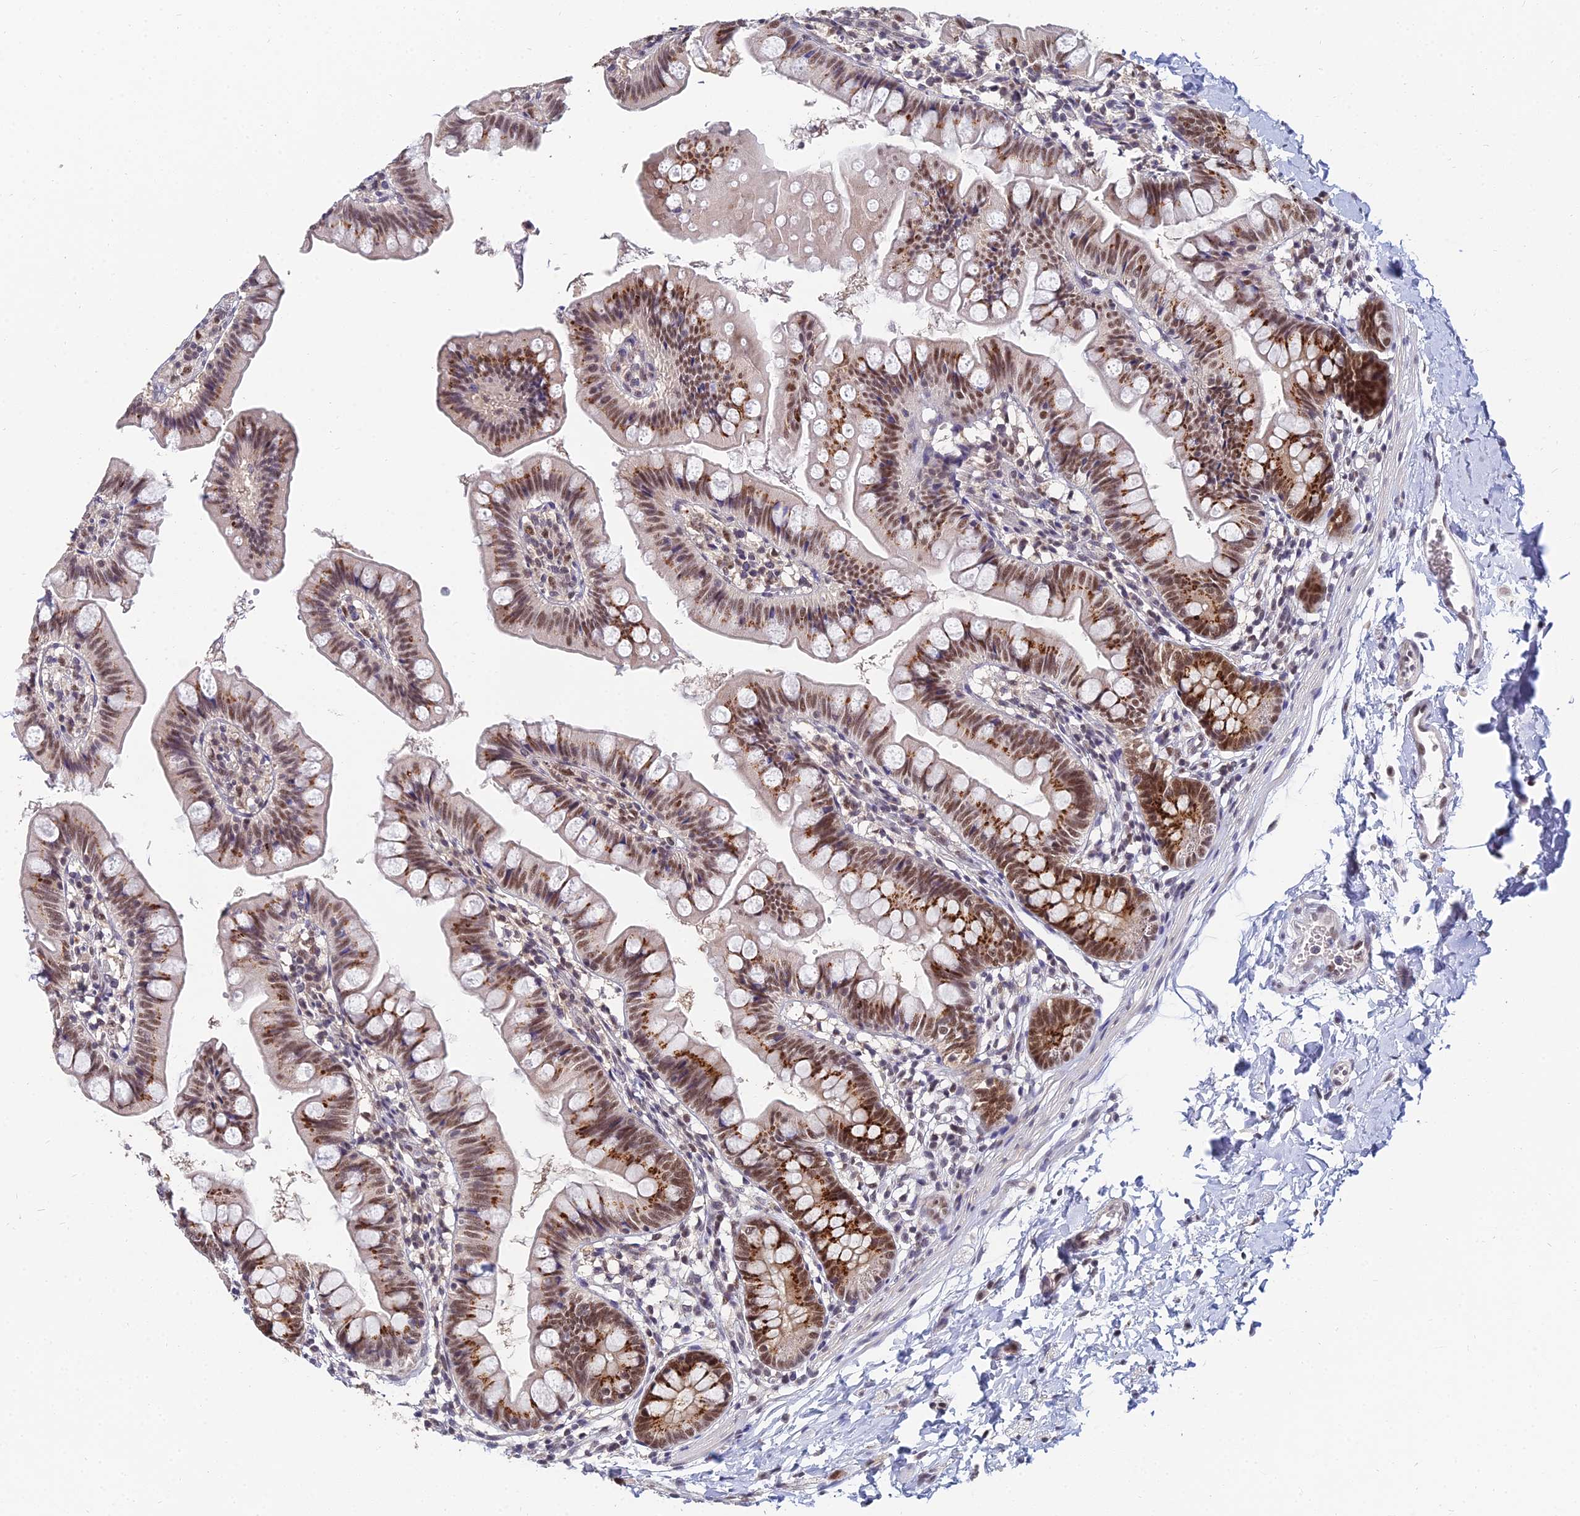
{"staining": {"intensity": "strong", "quantity": ">75%", "location": "cytoplasmic/membranous,nuclear"}, "tissue": "small intestine", "cell_type": "Glandular cells", "image_type": "normal", "snomed": [{"axis": "morphology", "description": "Normal tissue, NOS"}, {"axis": "topography", "description": "Small intestine"}], "caption": "DAB immunohistochemical staining of benign human small intestine exhibits strong cytoplasmic/membranous,nuclear protein positivity in approximately >75% of glandular cells.", "gene": "THOC3", "patient": {"sex": "male", "age": 7}}